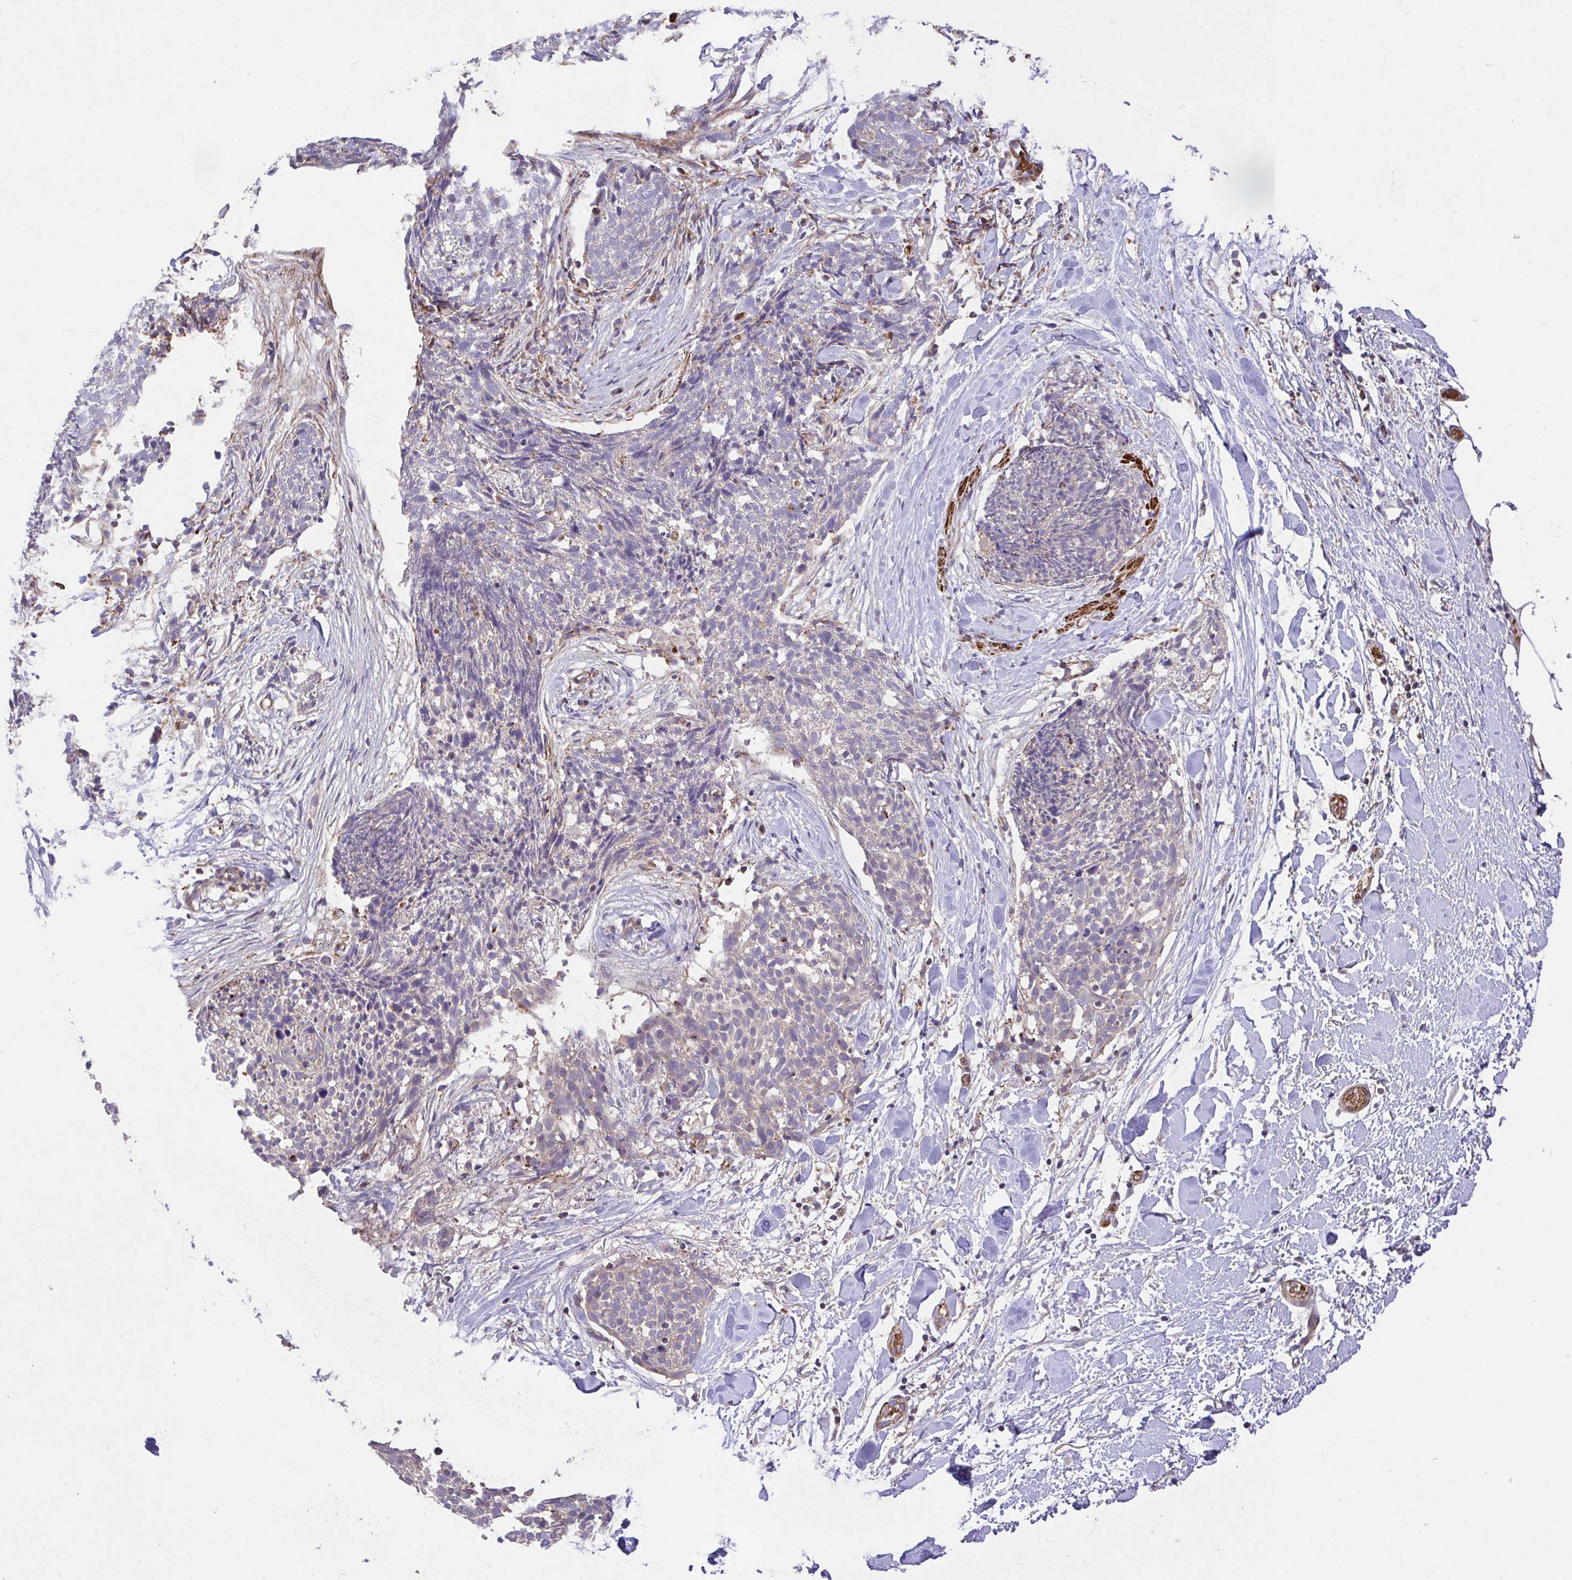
{"staining": {"intensity": "negative", "quantity": "none", "location": "none"}, "tissue": "skin cancer", "cell_type": "Tumor cells", "image_type": "cancer", "snomed": [{"axis": "morphology", "description": "Squamous cell carcinoma, NOS"}, {"axis": "topography", "description": "Skin"}, {"axis": "topography", "description": "Vulva"}], "caption": "The IHC histopathology image has no significant expression in tumor cells of skin squamous cell carcinoma tissue.", "gene": "IDE", "patient": {"sex": "female", "age": 75}}